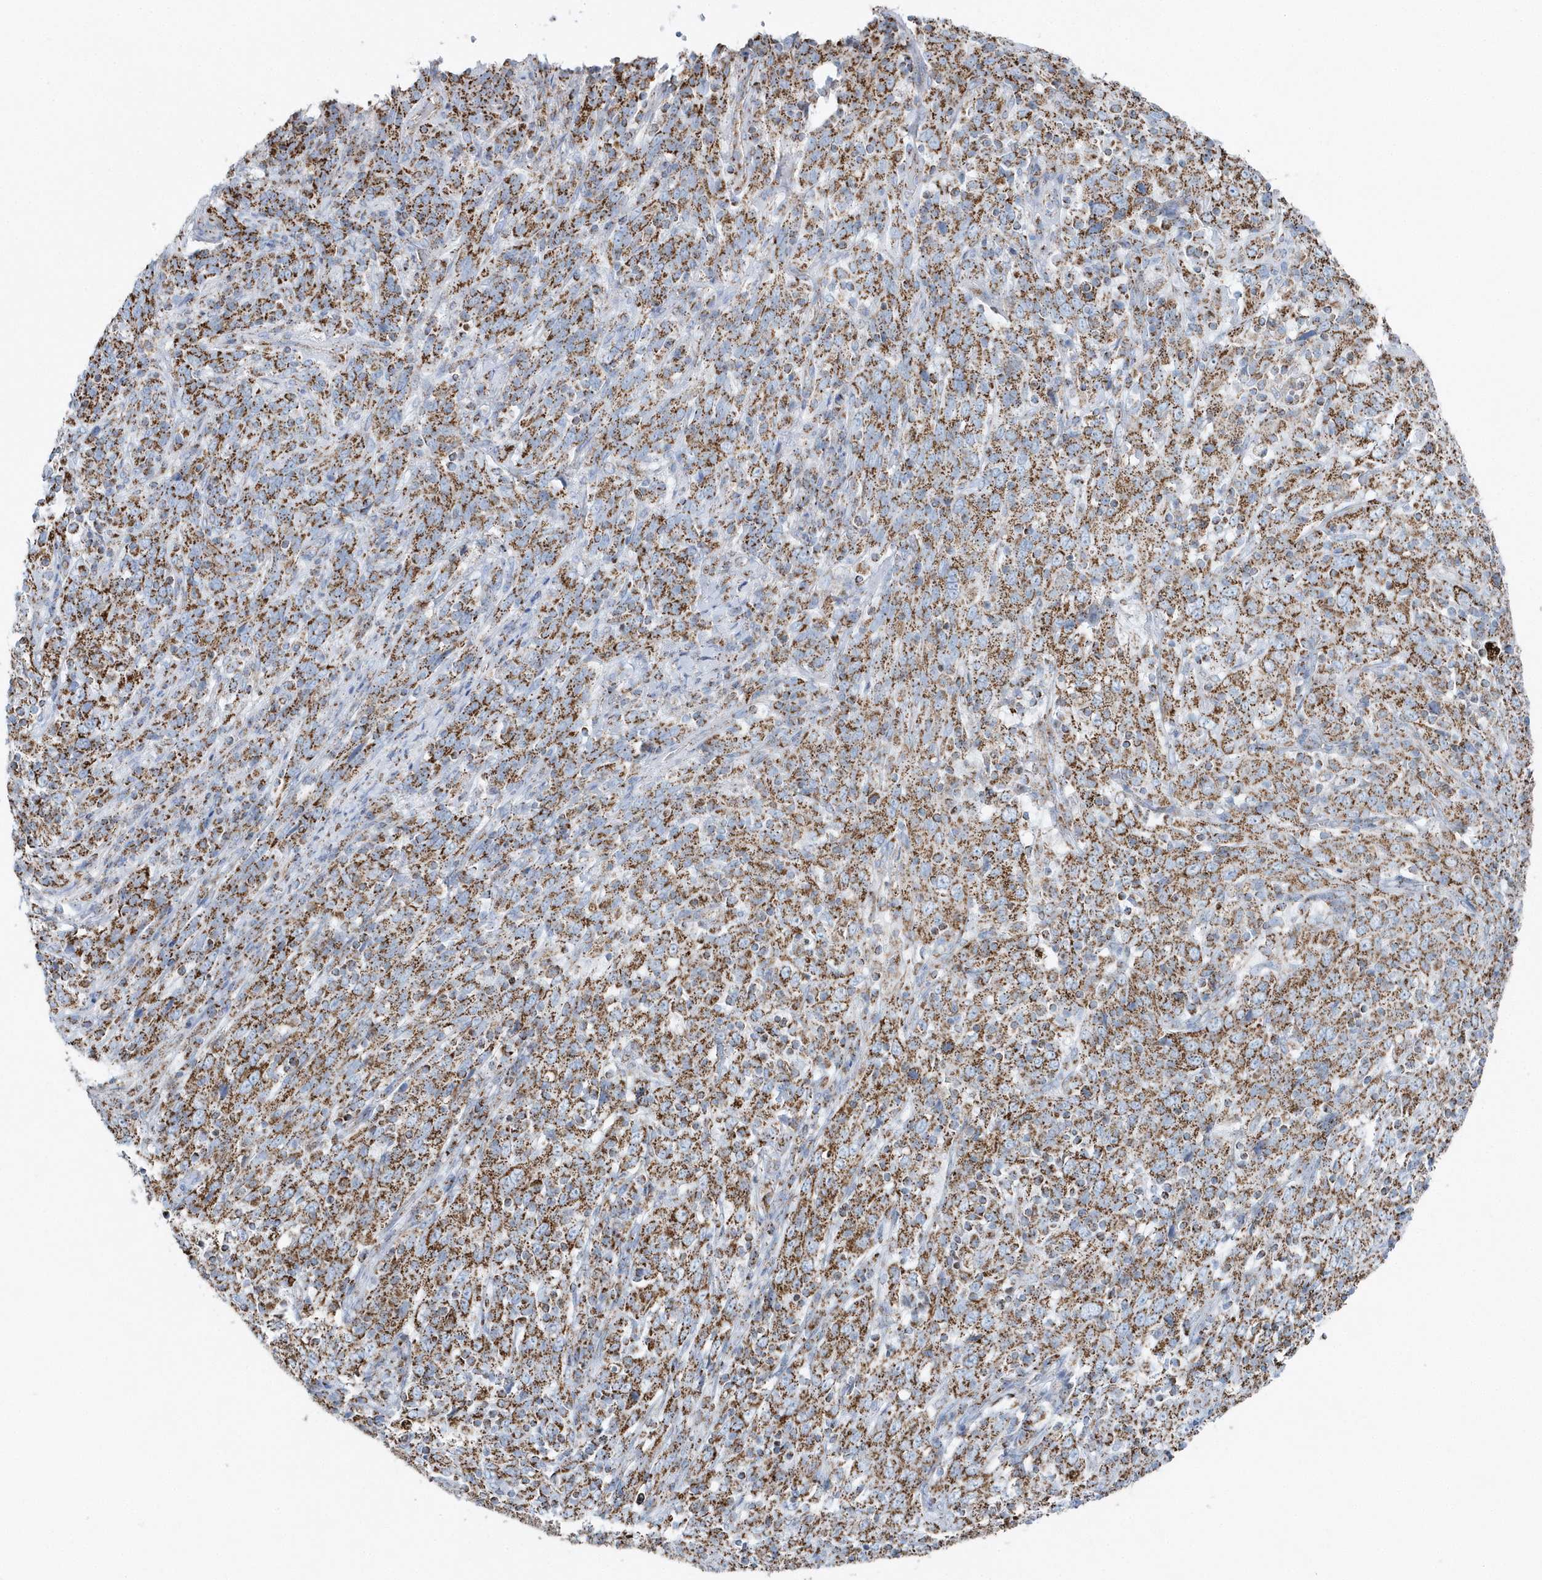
{"staining": {"intensity": "moderate", "quantity": ">75%", "location": "cytoplasmic/membranous"}, "tissue": "cervical cancer", "cell_type": "Tumor cells", "image_type": "cancer", "snomed": [{"axis": "morphology", "description": "Squamous cell carcinoma, NOS"}, {"axis": "topography", "description": "Cervix"}], "caption": "The immunohistochemical stain highlights moderate cytoplasmic/membranous expression in tumor cells of cervical cancer tissue.", "gene": "TMCO6", "patient": {"sex": "female", "age": 46}}